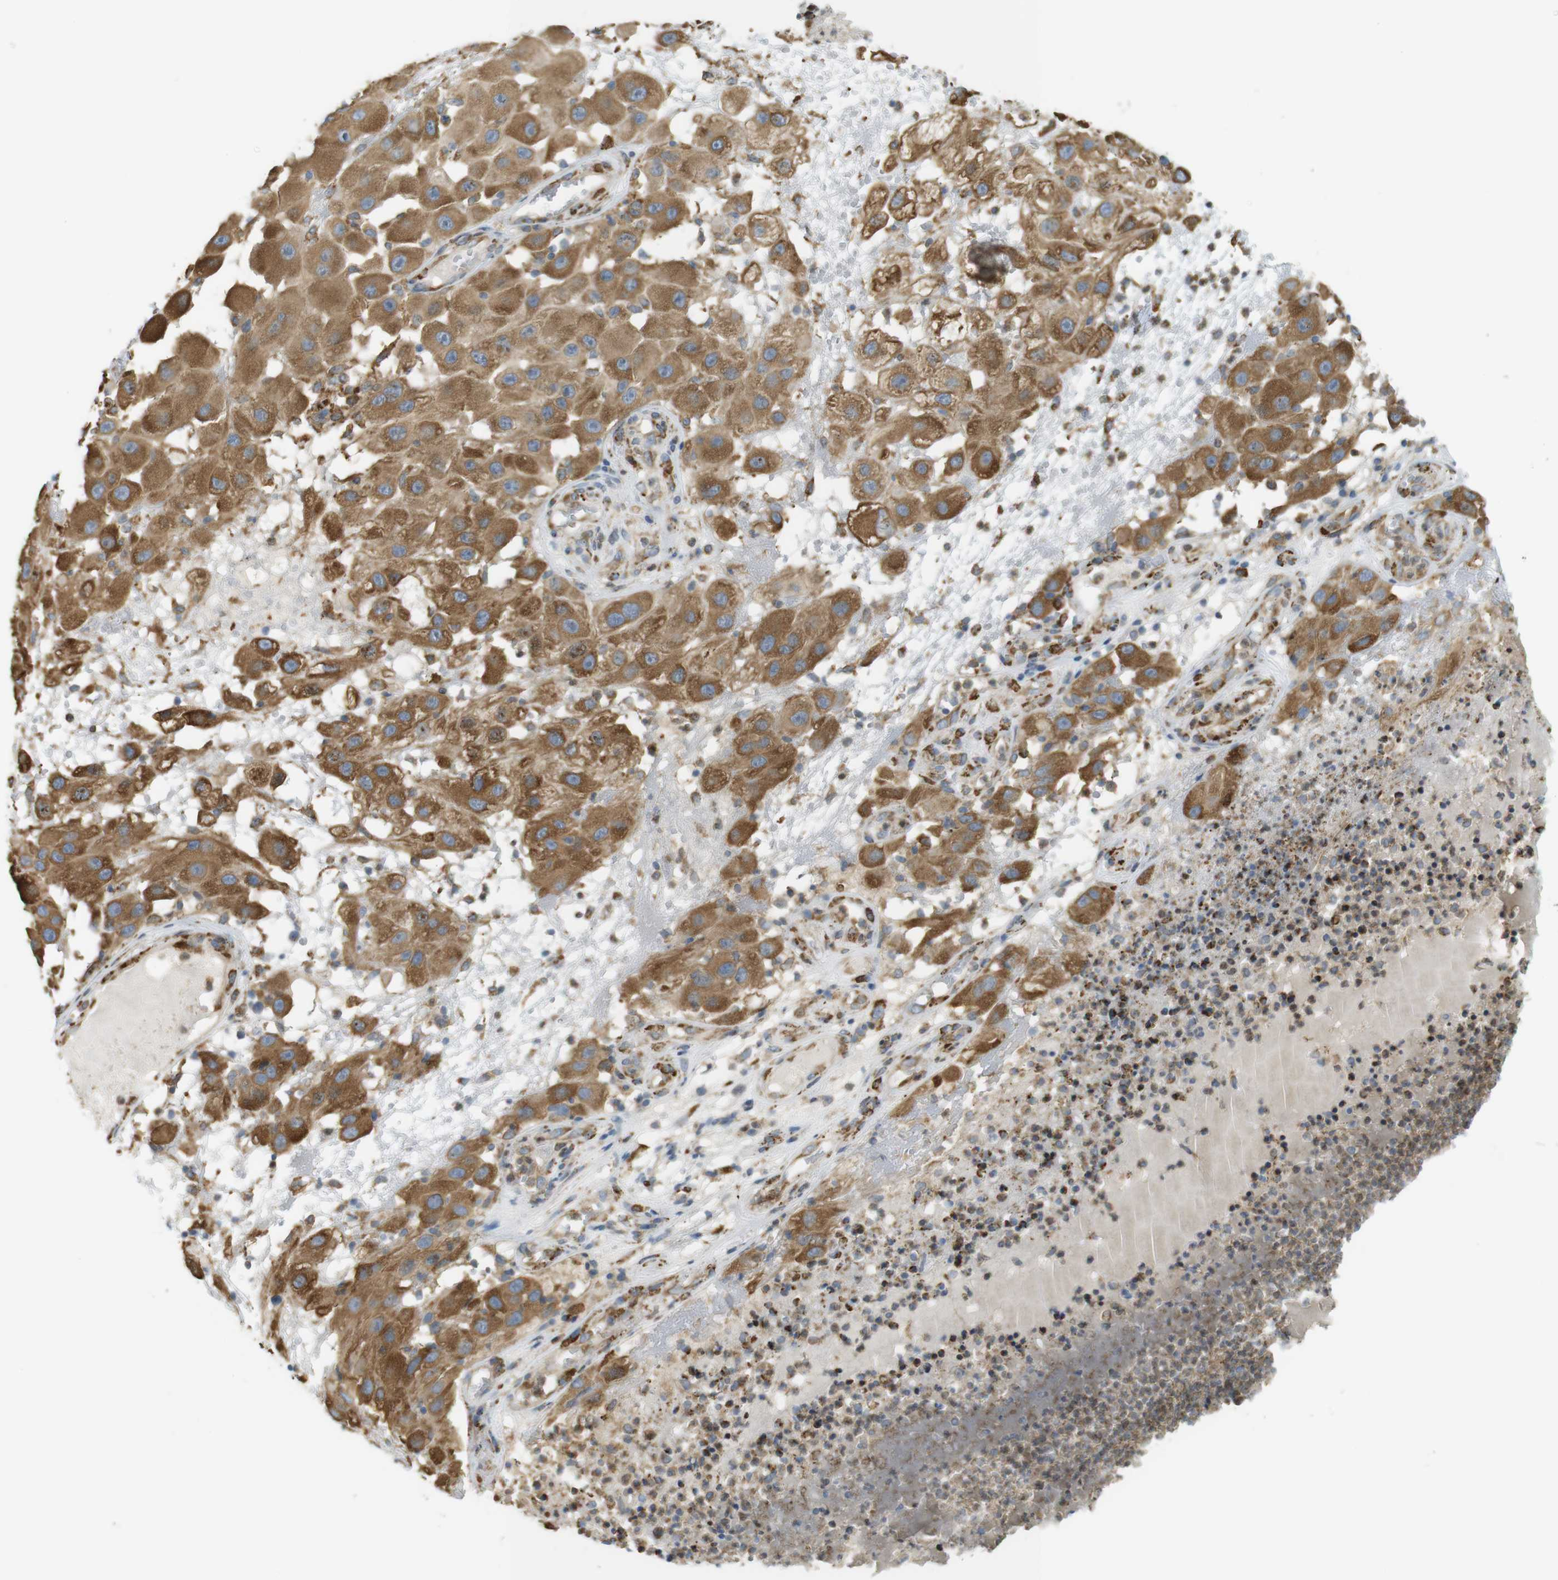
{"staining": {"intensity": "moderate", "quantity": ">75%", "location": "cytoplasmic/membranous"}, "tissue": "melanoma", "cell_type": "Tumor cells", "image_type": "cancer", "snomed": [{"axis": "morphology", "description": "Malignant melanoma, NOS"}, {"axis": "topography", "description": "Skin"}], "caption": "The image displays staining of melanoma, revealing moderate cytoplasmic/membranous protein expression (brown color) within tumor cells.", "gene": "MBOAT2", "patient": {"sex": "female", "age": 81}}